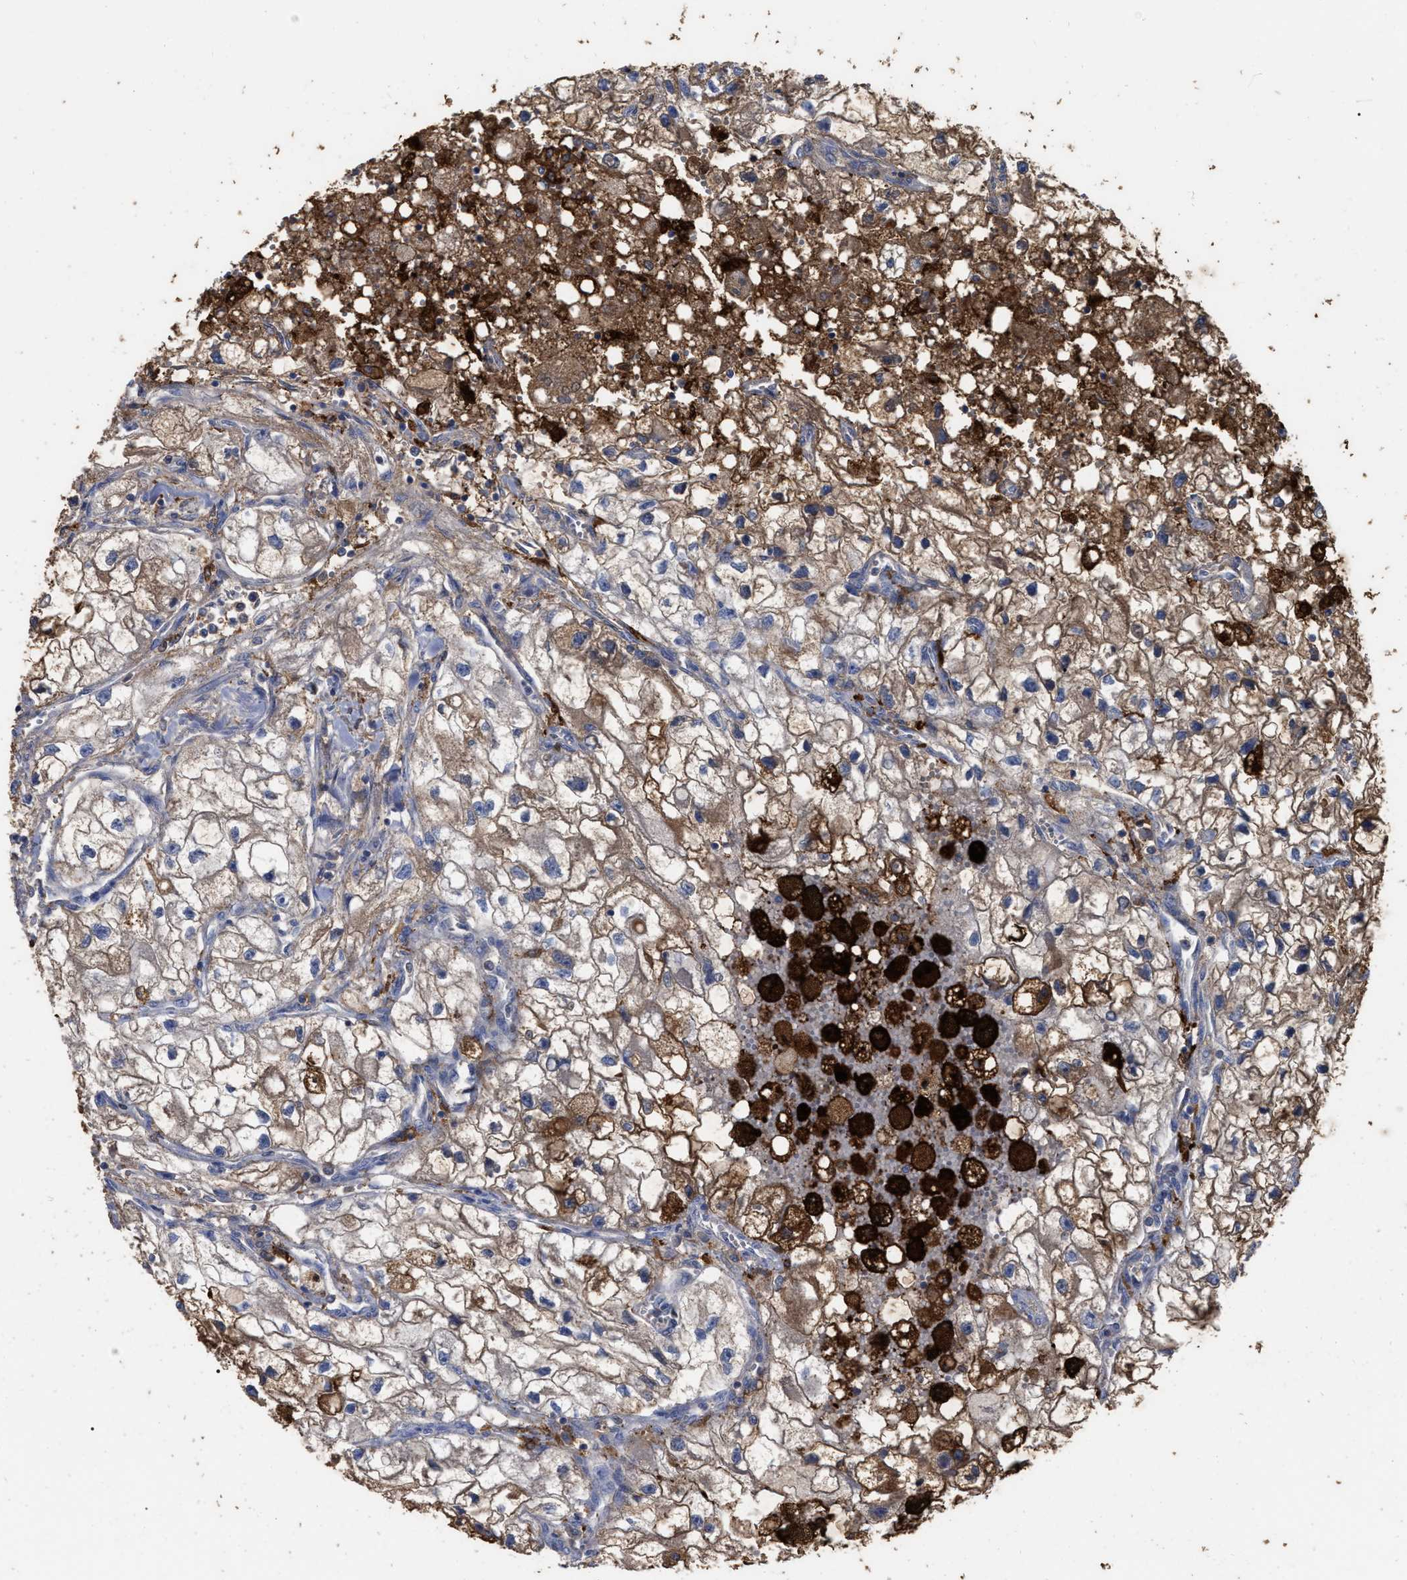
{"staining": {"intensity": "moderate", "quantity": ">75%", "location": "cytoplasmic/membranous"}, "tissue": "renal cancer", "cell_type": "Tumor cells", "image_type": "cancer", "snomed": [{"axis": "morphology", "description": "Adenocarcinoma, NOS"}, {"axis": "topography", "description": "Kidney"}], "caption": "IHC photomicrograph of neoplastic tissue: renal cancer (adenocarcinoma) stained using immunohistochemistry reveals medium levels of moderate protein expression localized specifically in the cytoplasmic/membranous of tumor cells, appearing as a cytoplasmic/membranous brown color.", "gene": "GPR179", "patient": {"sex": "female", "age": 70}}